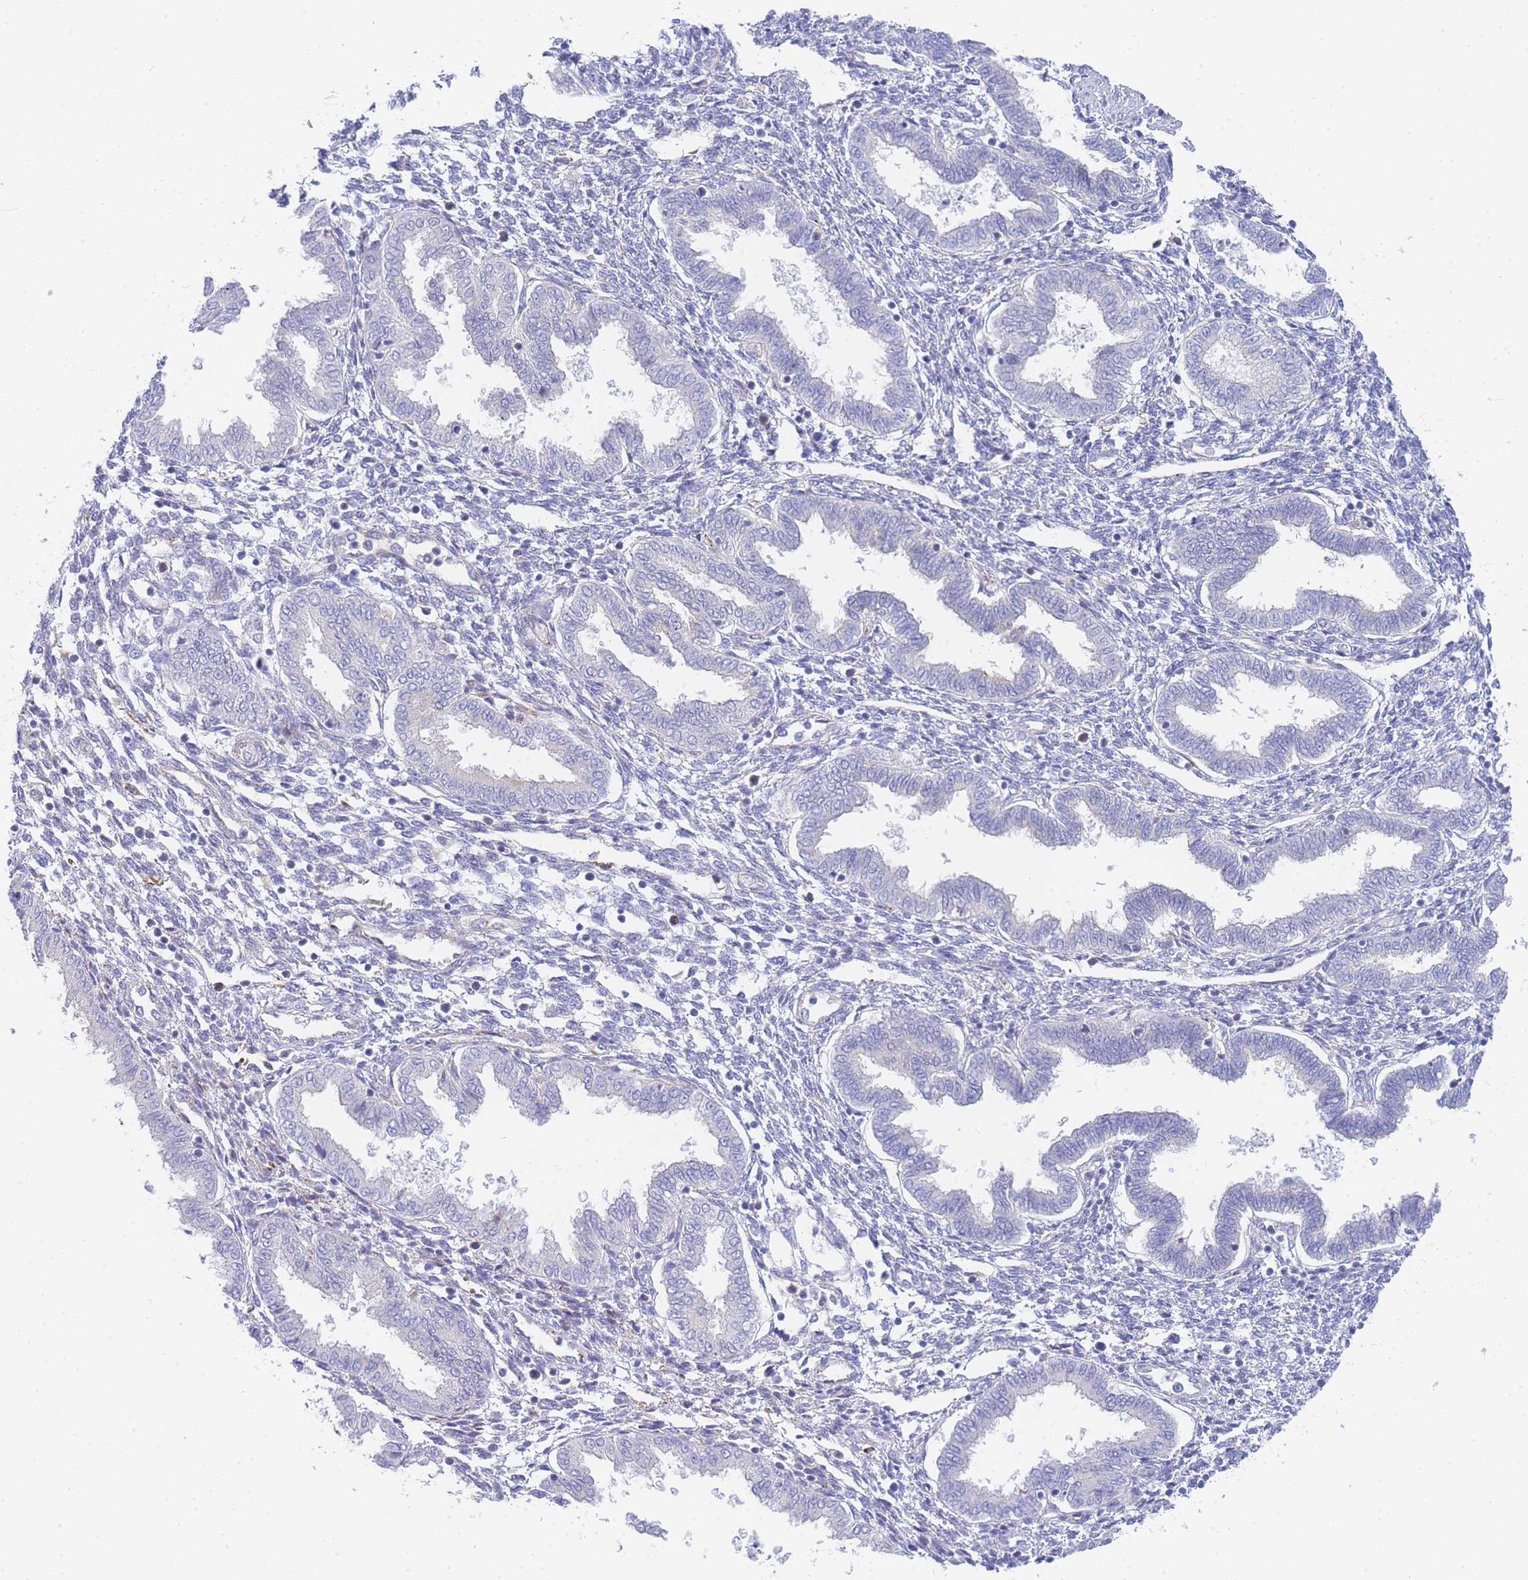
{"staining": {"intensity": "negative", "quantity": "none", "location": "none"}, "tissue": "endometrium", "cell_type": "Cells in endometrial stroma", "image_type": "normal", "snomed": [{"axis": "morphology", "description": "Normal tissue, NOS"}, {"axis": "topography", "description": "Endometrium"}], "caption": "DAB (3,3'-diaminobenzidine) immunohistochemical staining of unremarkable human endometrium demonstrates no significant positivity in cells in endometrial stroma.", "gene": "ZNF510", "patient": {"sex": "female", "age": 33}}